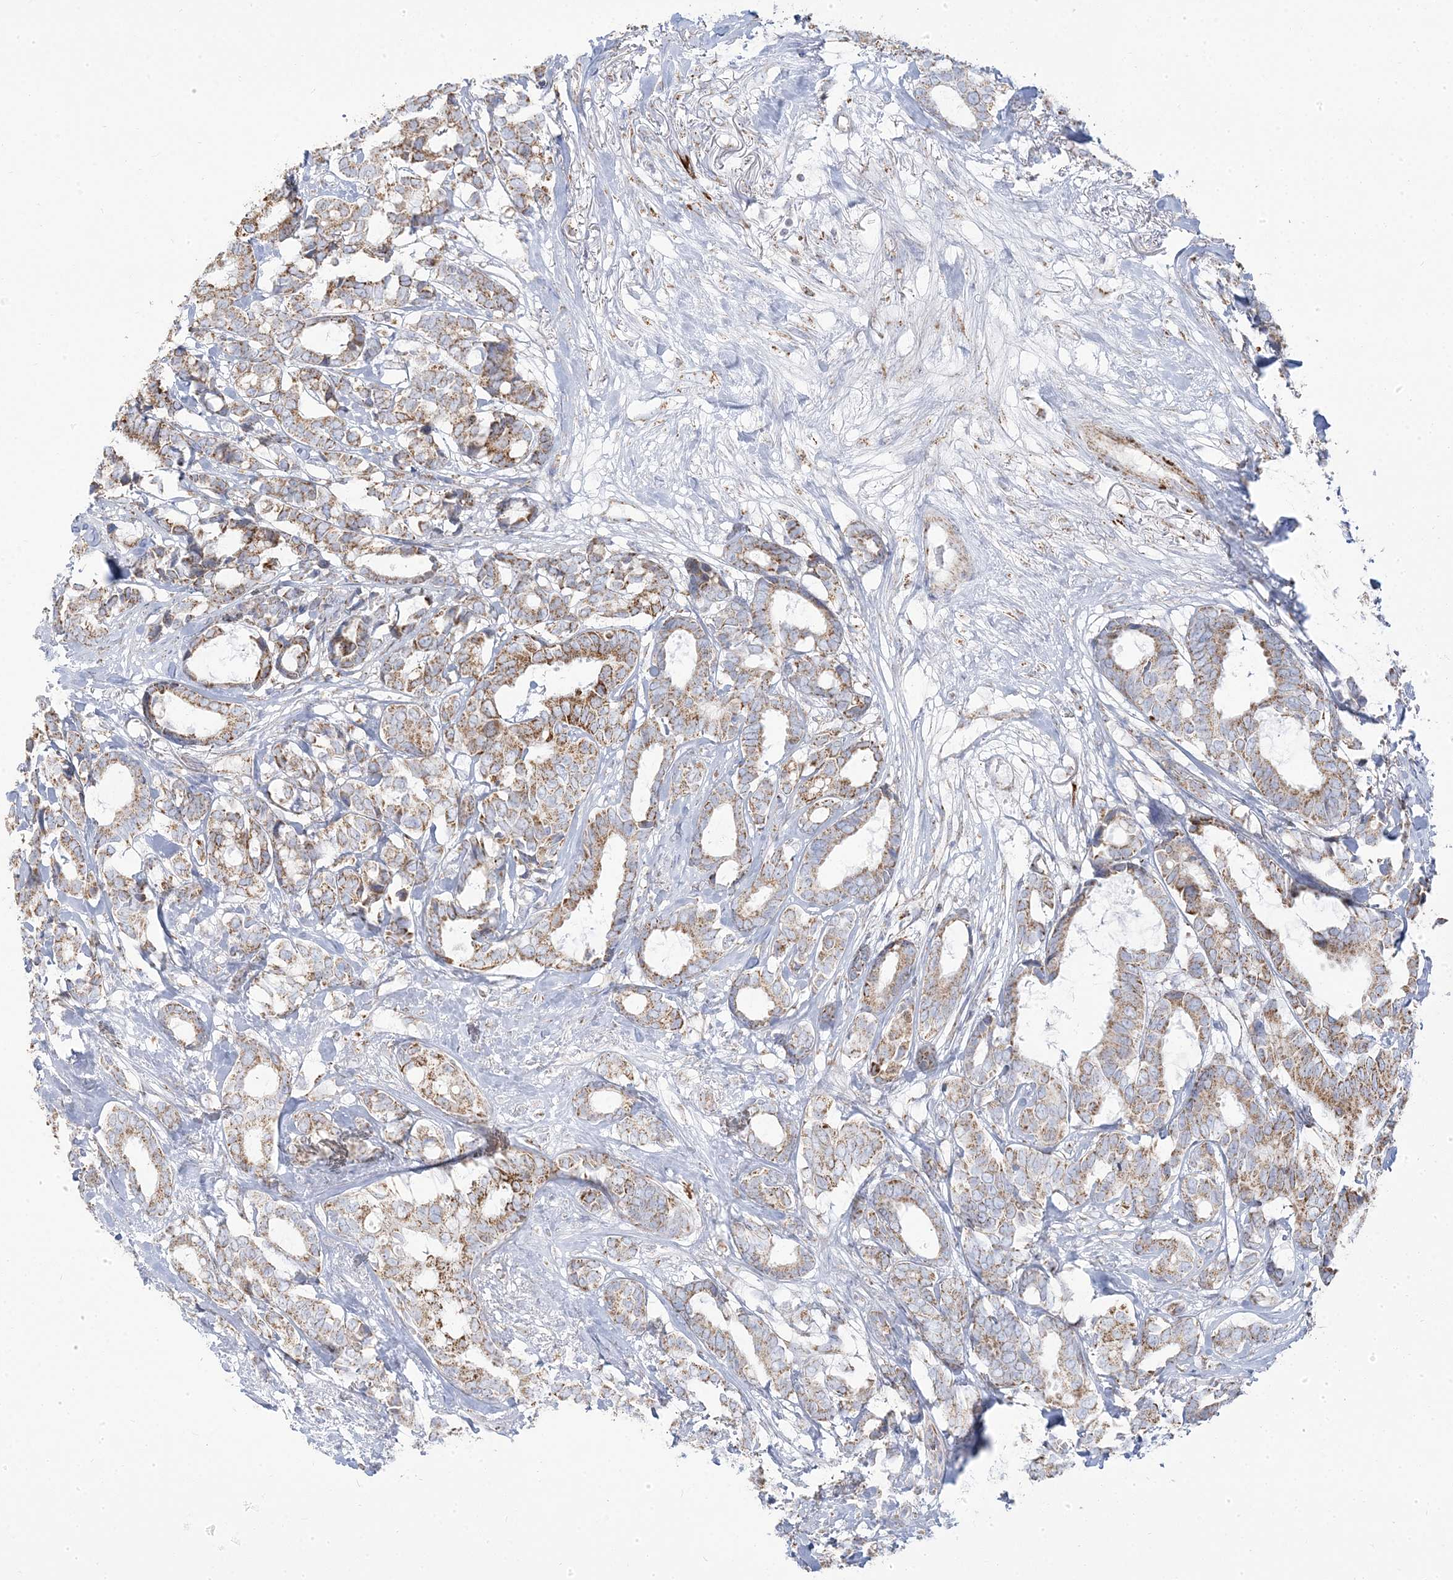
{"staining": {"intensity": "moderate", "quantity": "25%-75%", "location": "cytoplasmic/membranous"}, "tissue": "breast cancer", "cell_type": "Tumor cells", "image_type": "cancer", "snomed": [{"axis": "morphology", "description": "Duct carcinoma"}, {"axis": "topography", "description": "Breast"}], "caption": "Breast invasive ductal carcinoma tissue displays moderate cytoplasmic/membranous staining in about 25%-75% of tumor cells", "gene": "PCCB", "patient": {"sex": "female", "age": 87}}